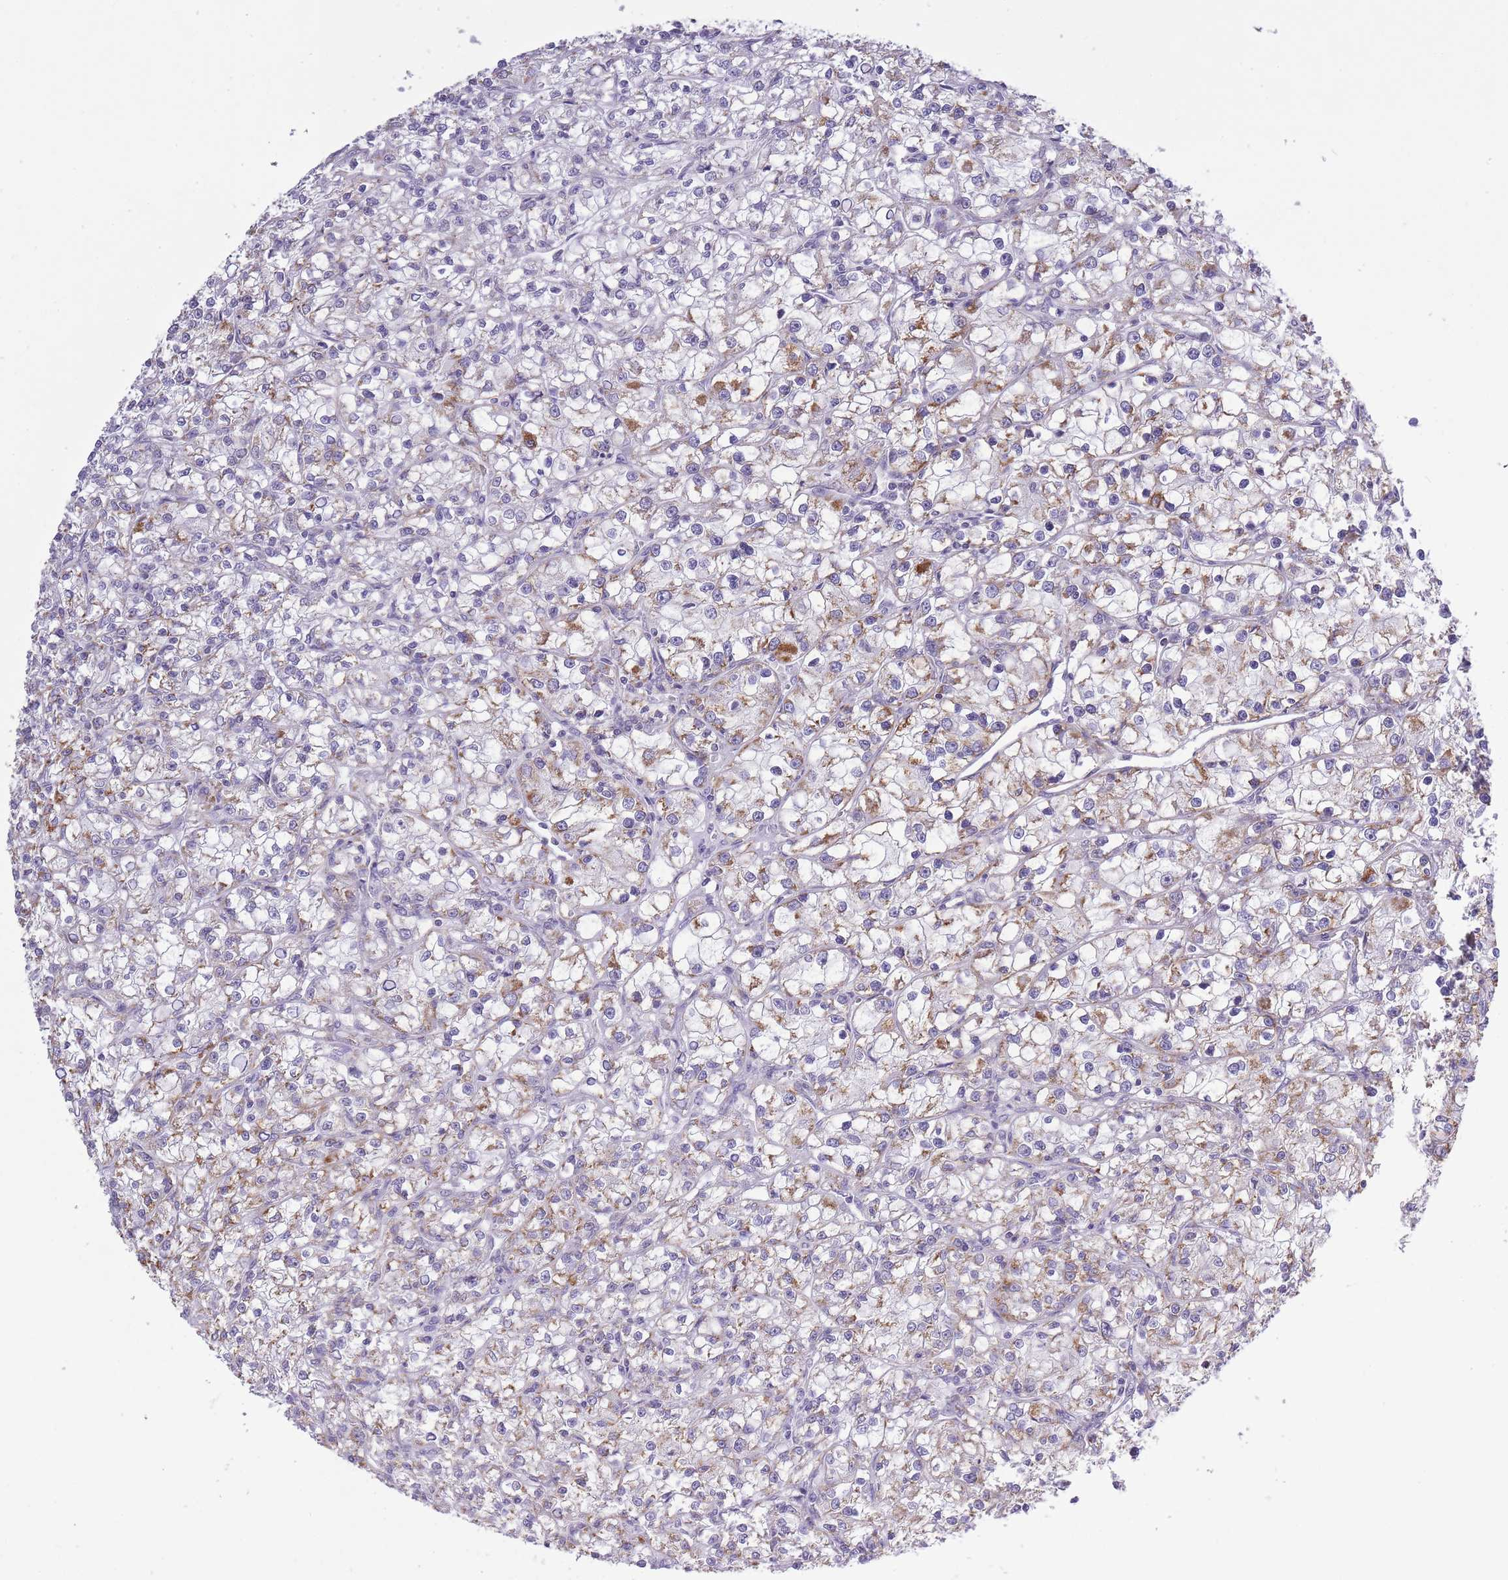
{"staining": {"intensity": "moderate", "quantity": "<25%", "location": "cytoplasmic/membranous"}, "tissue": "renal cancer", "cell_type": "Tumor cells", "image_type": "cancer", "snomed": [{"axis": "morphology", "description": "Adenocarcinoma, NOS"}, {"axis": "topography", "description": "Kidney"}], "caption": "This photomicrograph demonstrates renal adenocarcinoma stained with IHC to label a protein in brown. The cytoplasmic/membranous of tumor cells show moderate positivity for the protein. Nuclei are counter-stained blue.", "gene": "ZBTB24", "patient": {"sex": "female", "age": 59}}